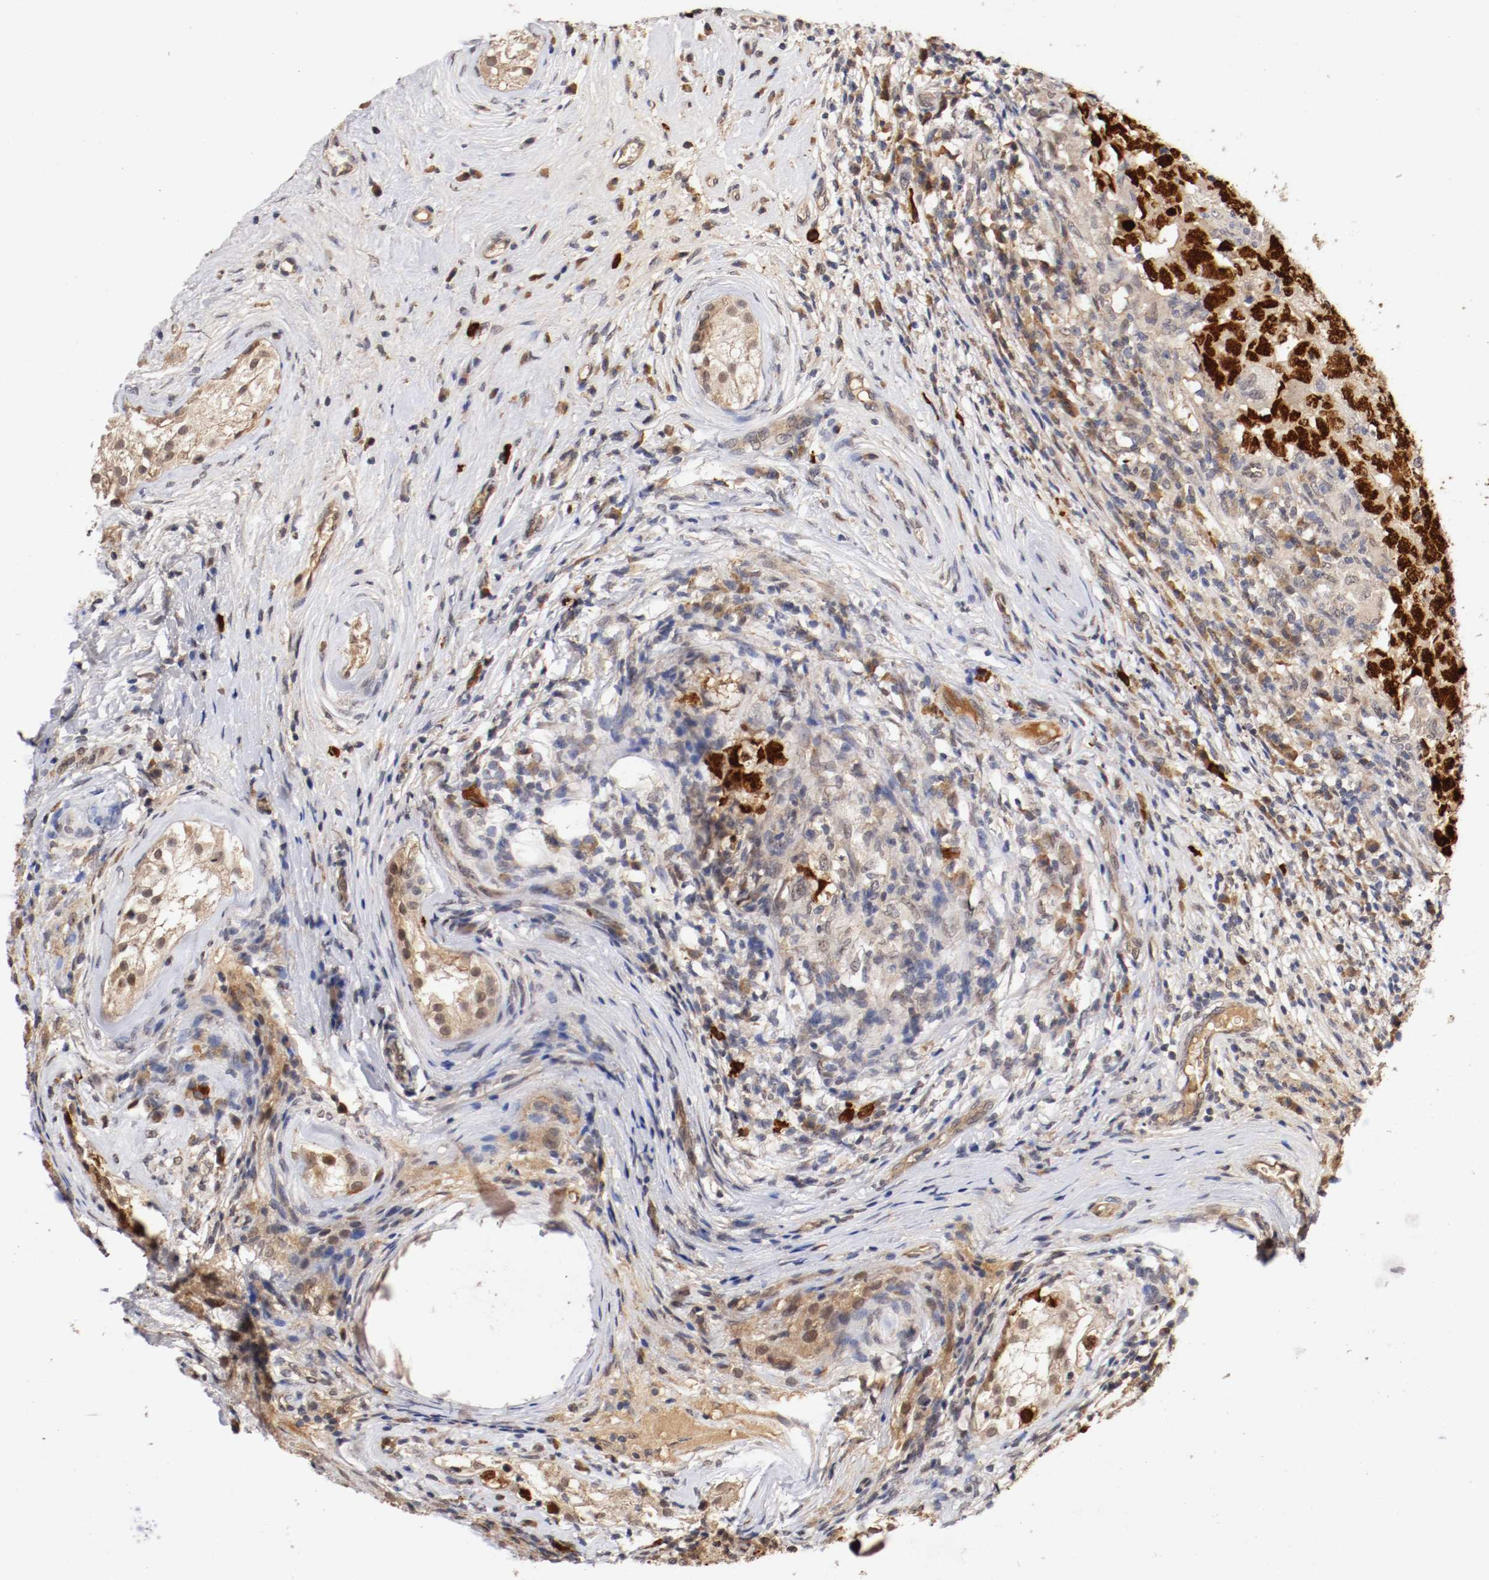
{"staining": {"intensity": "strong", "quantity": "25%-75%", "location": "nuclear"}, "tissue": "testis cancer", "cell_type": "Tumor cells", "image_type": "cancer", "snomed": [{"axis": "morphology", "description": "Carcinoma, Embryonal, NOS"}, {"axis": "topography", "description": "Testis"}], "caption": "Testis cancer (embryonal carcinoma) stained with a brown dye exhibits strong nuclear positive positivity in approximately 25%-75% of tumor cells.", "gene": "DNMT3B", "patient": {"sex": "male", "age": 21}}